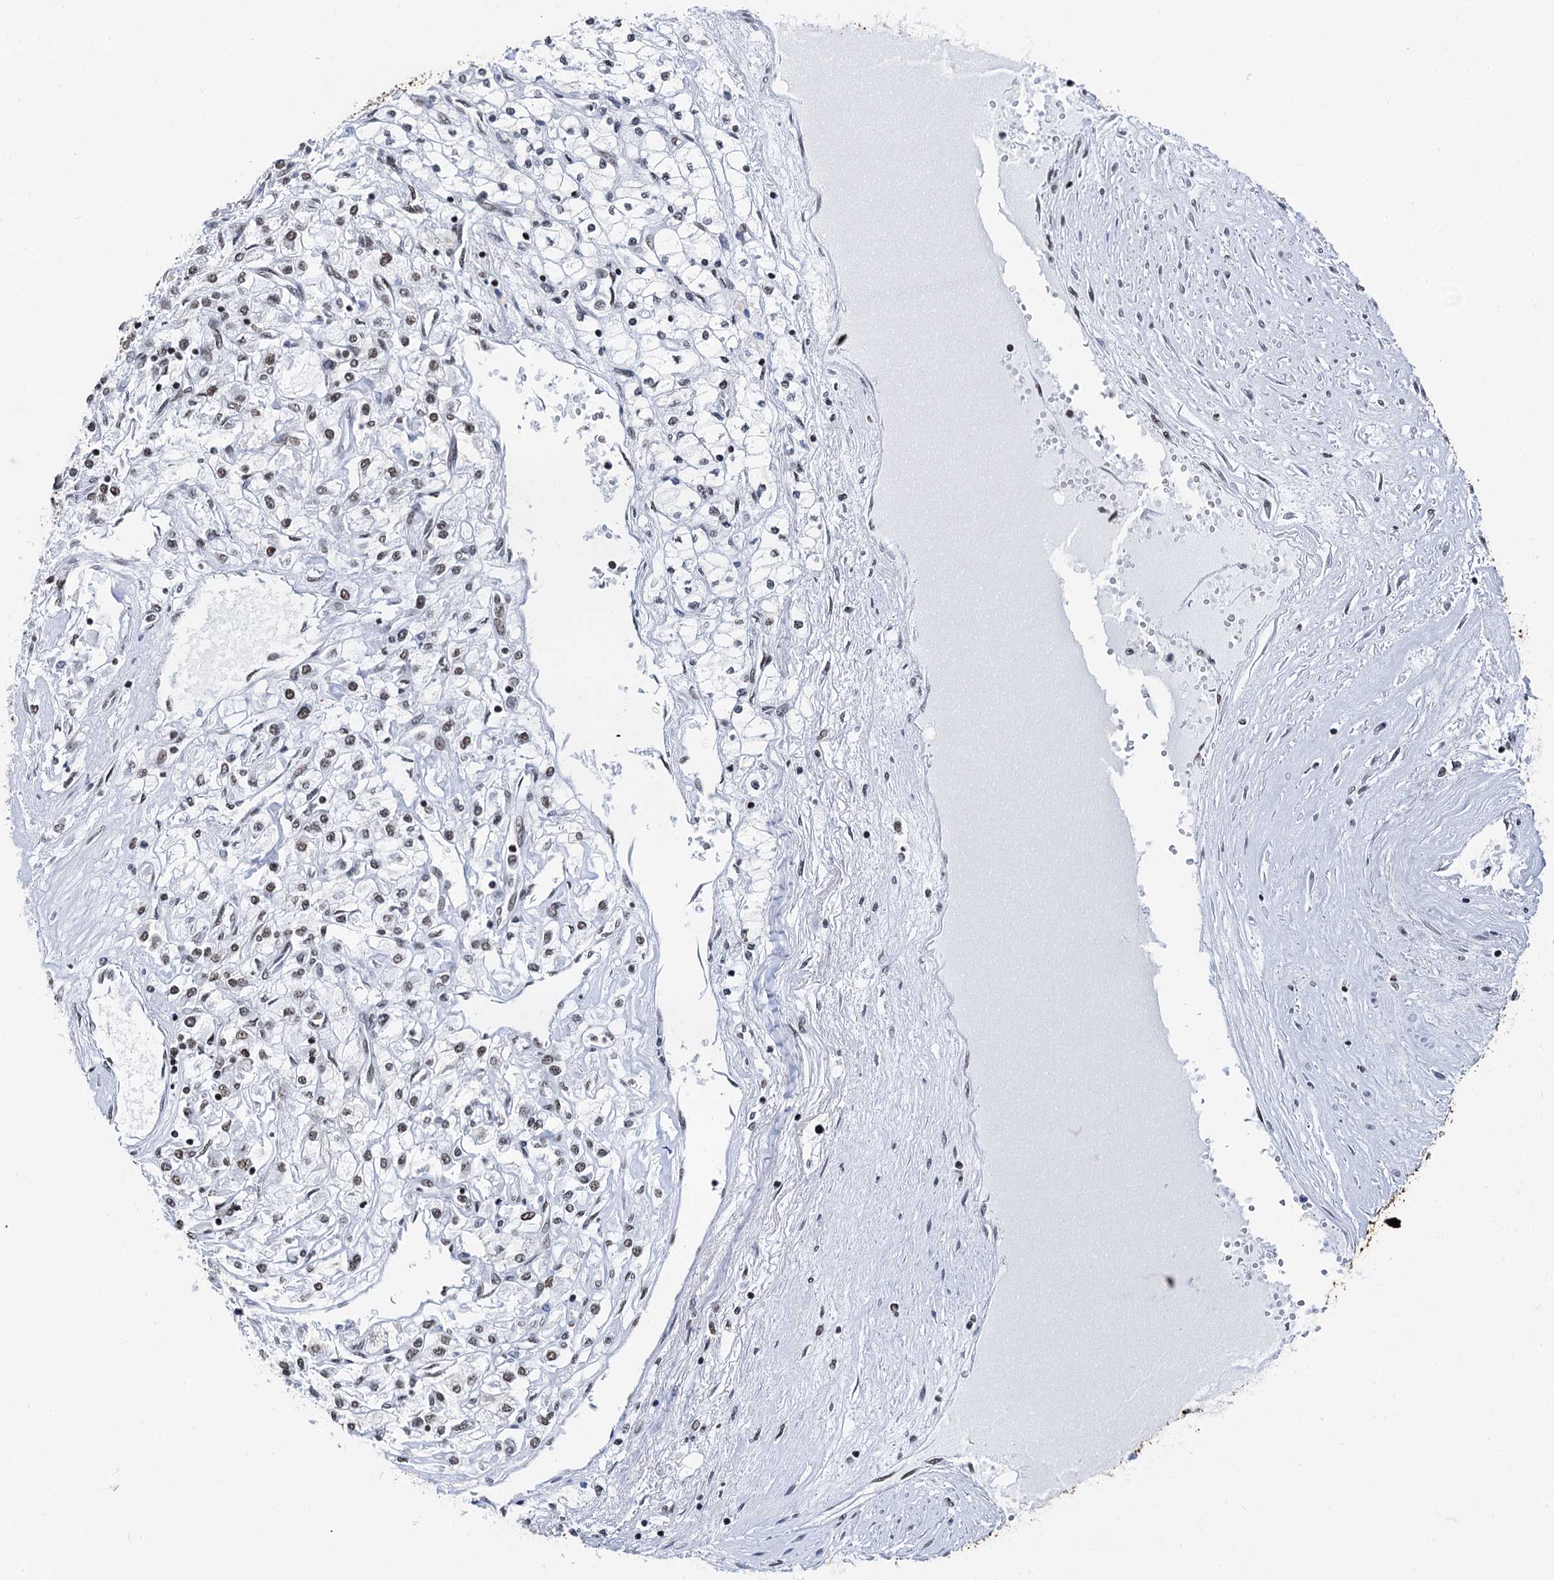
{"staining": {"intensity": "weak", "quantity": ">75%", "location": "nuclear"}, "tissue": "renal cancer", "cell_type": "Tumor cells", "image_type": "cancer", "snomed": [{"axis": "morphology", "description": "Adenocarcinoma, NOS"}, {"axis": "topography", "description": "Kidney"}], "caption": "The photomicrograph reveals staining of renal adenocarcinoma, revealing weak nuclear protein expression (brown color) within tumor cells.", "gene": "DDX23", "patient": {"sex": "male", "age": 80}}